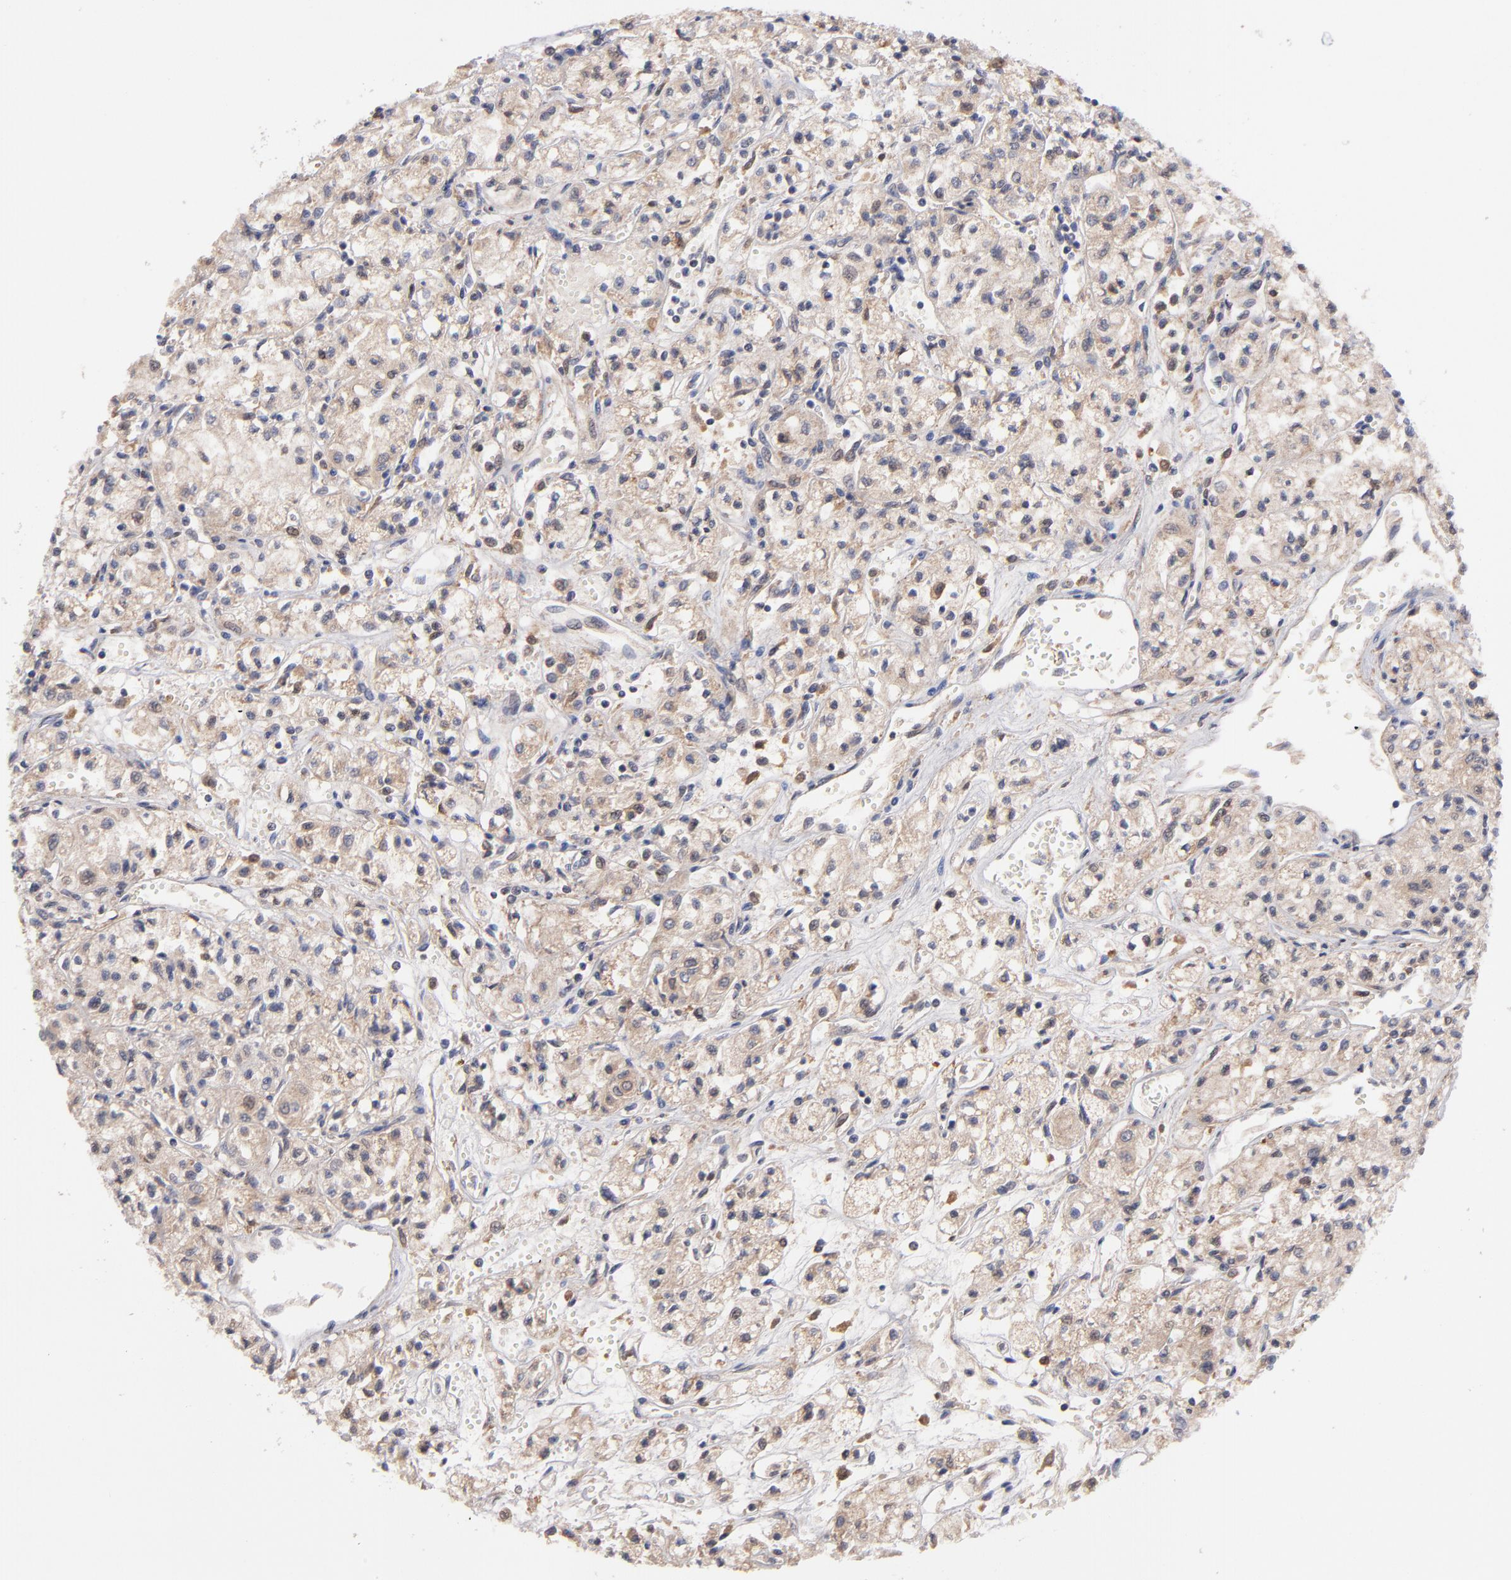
{"staining": {"intensity": "moderate", "quantity": ">75%", "location": "cytoplasmic/membranous"}, "tissue": "renal cancer", "cell_type": "Tumor cells", "image_type": "cancer", "snomed": [{"axis": "morphology", "description": "Adenocarcinoma, NOS"}, {"axis": "topography", "description": "Kidney"}], "caption": "A histopathology image showing moderate cytoplasmic/membranous staining in about >75% of tumor cells in renal cancer (adenocarcinoma), as visualized by brown immunohistochemical staining.", "gene": "GMFG", "patient": {"sex": "male", "age": 78}}